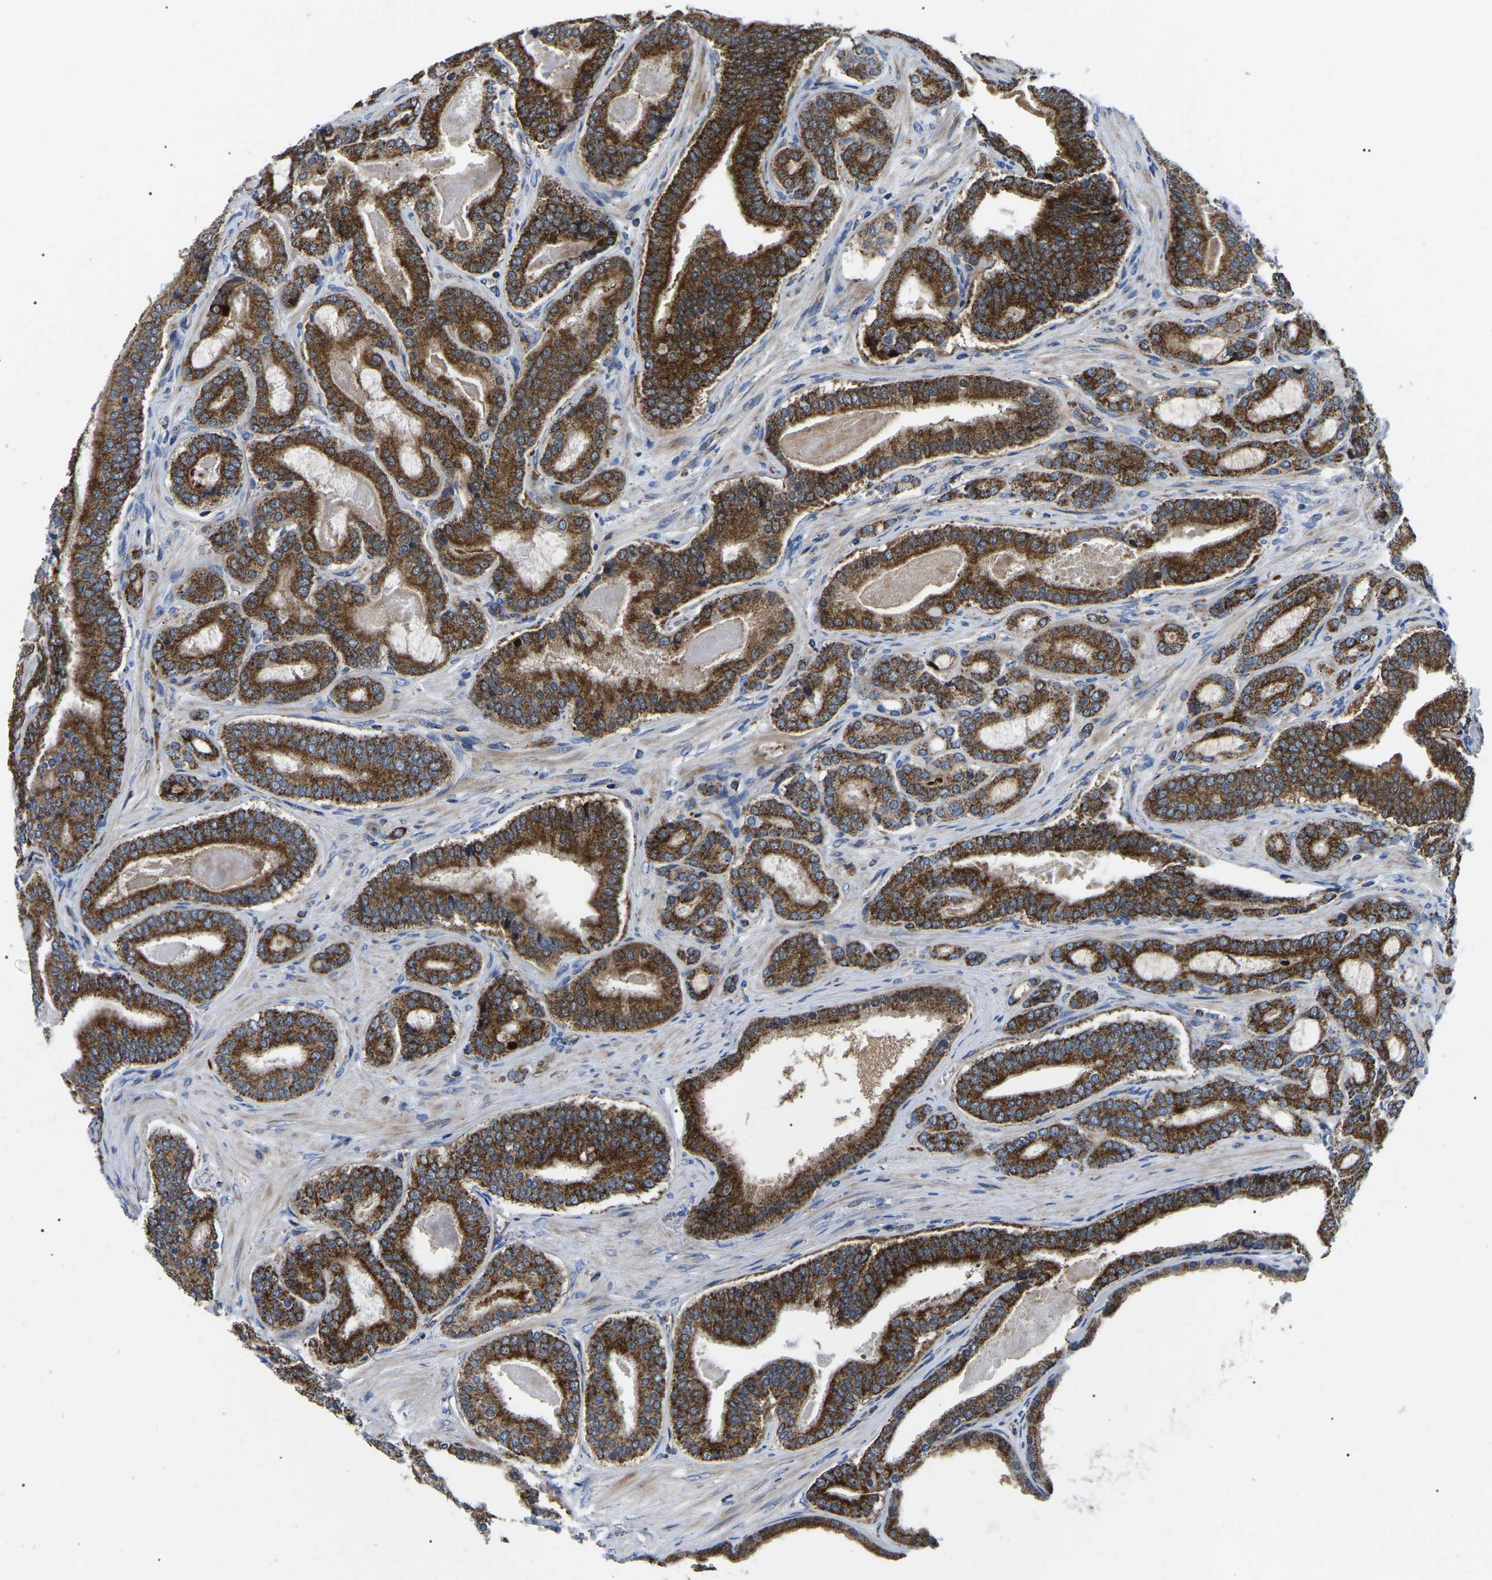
{"staining": {"intensity": "strong", "quantity": ">75%", "location": "cytoplasmic/membranous"}, "tissue": "prostate cancer", "cell_type": "Tumor cells", "image_type": "cancer", "snomed": [{"axis": "morphology", "description": "Adenocarcinoma, High grade"}, {"axis": "topography", "description": "Prostate"}], "caption": "This is an image of IHC staining of prostate cancer (adenocarcinoma (high-grade)), which shows strong staining in the cytoplasmic/membranous of tumor cells.", "gene": "PPM1E", "patient": {"sex": "male", "age": 60}}